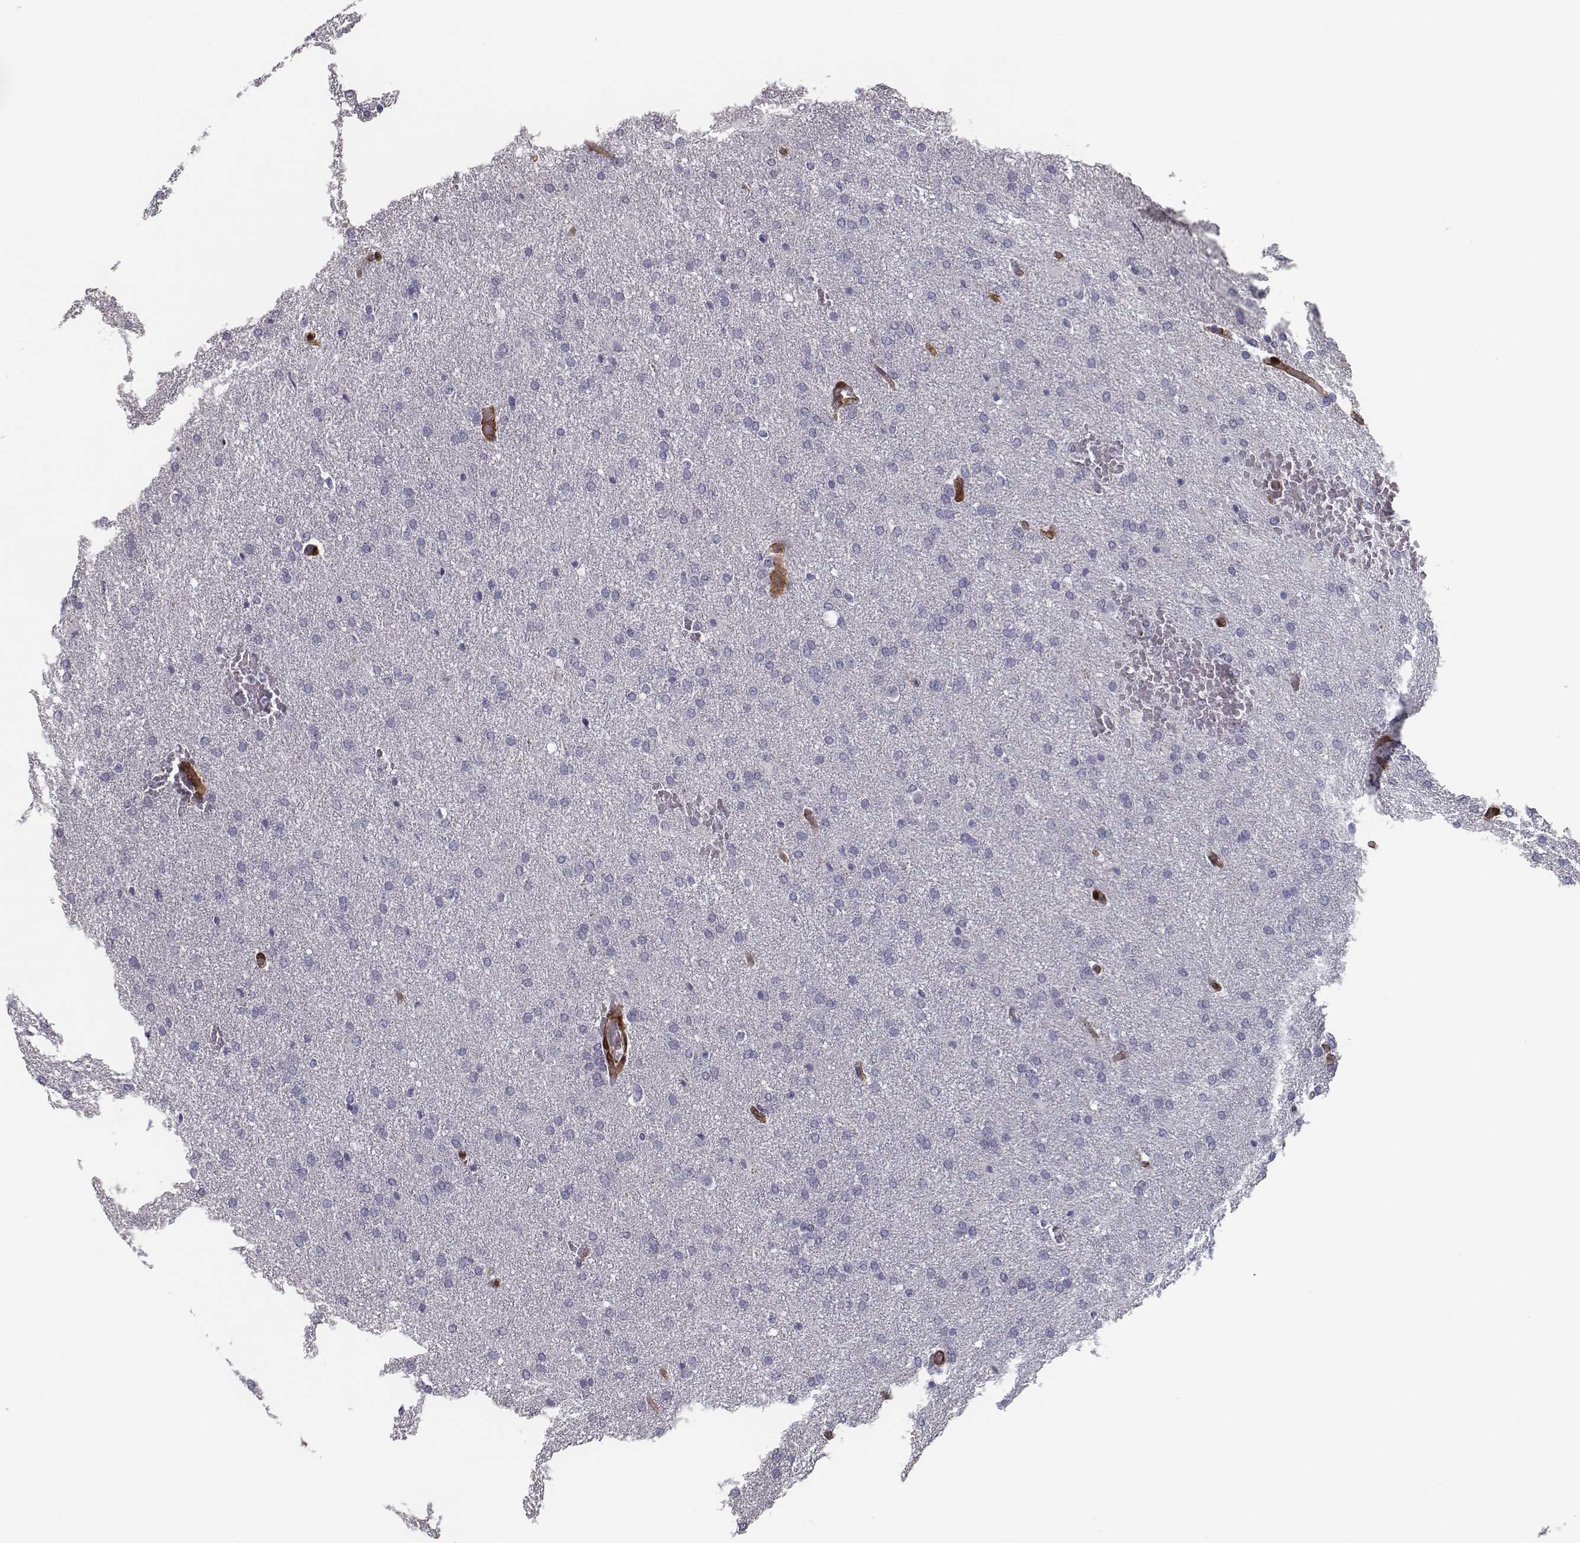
{"staining": {"intensity": "negative", "quantity": "none", "location": "none"}, "tissue": "glioma", "cell_type": "Tumor cells", "image_type": "cancer", "snomed": [{"axis": "morphology", "description": "Glioma, malignant, High grade"}, {"axis": "topography", "description": "Brain"}], "caption": "High magnification brightfield microscopy of malignant high-grade glioma stained with DAB (brown) and counterstained with hematoxylin (blue): tumor cells show no significant staining.", "gene": "ISYNA1", "patient": {"sex": "male", "age": 68}}